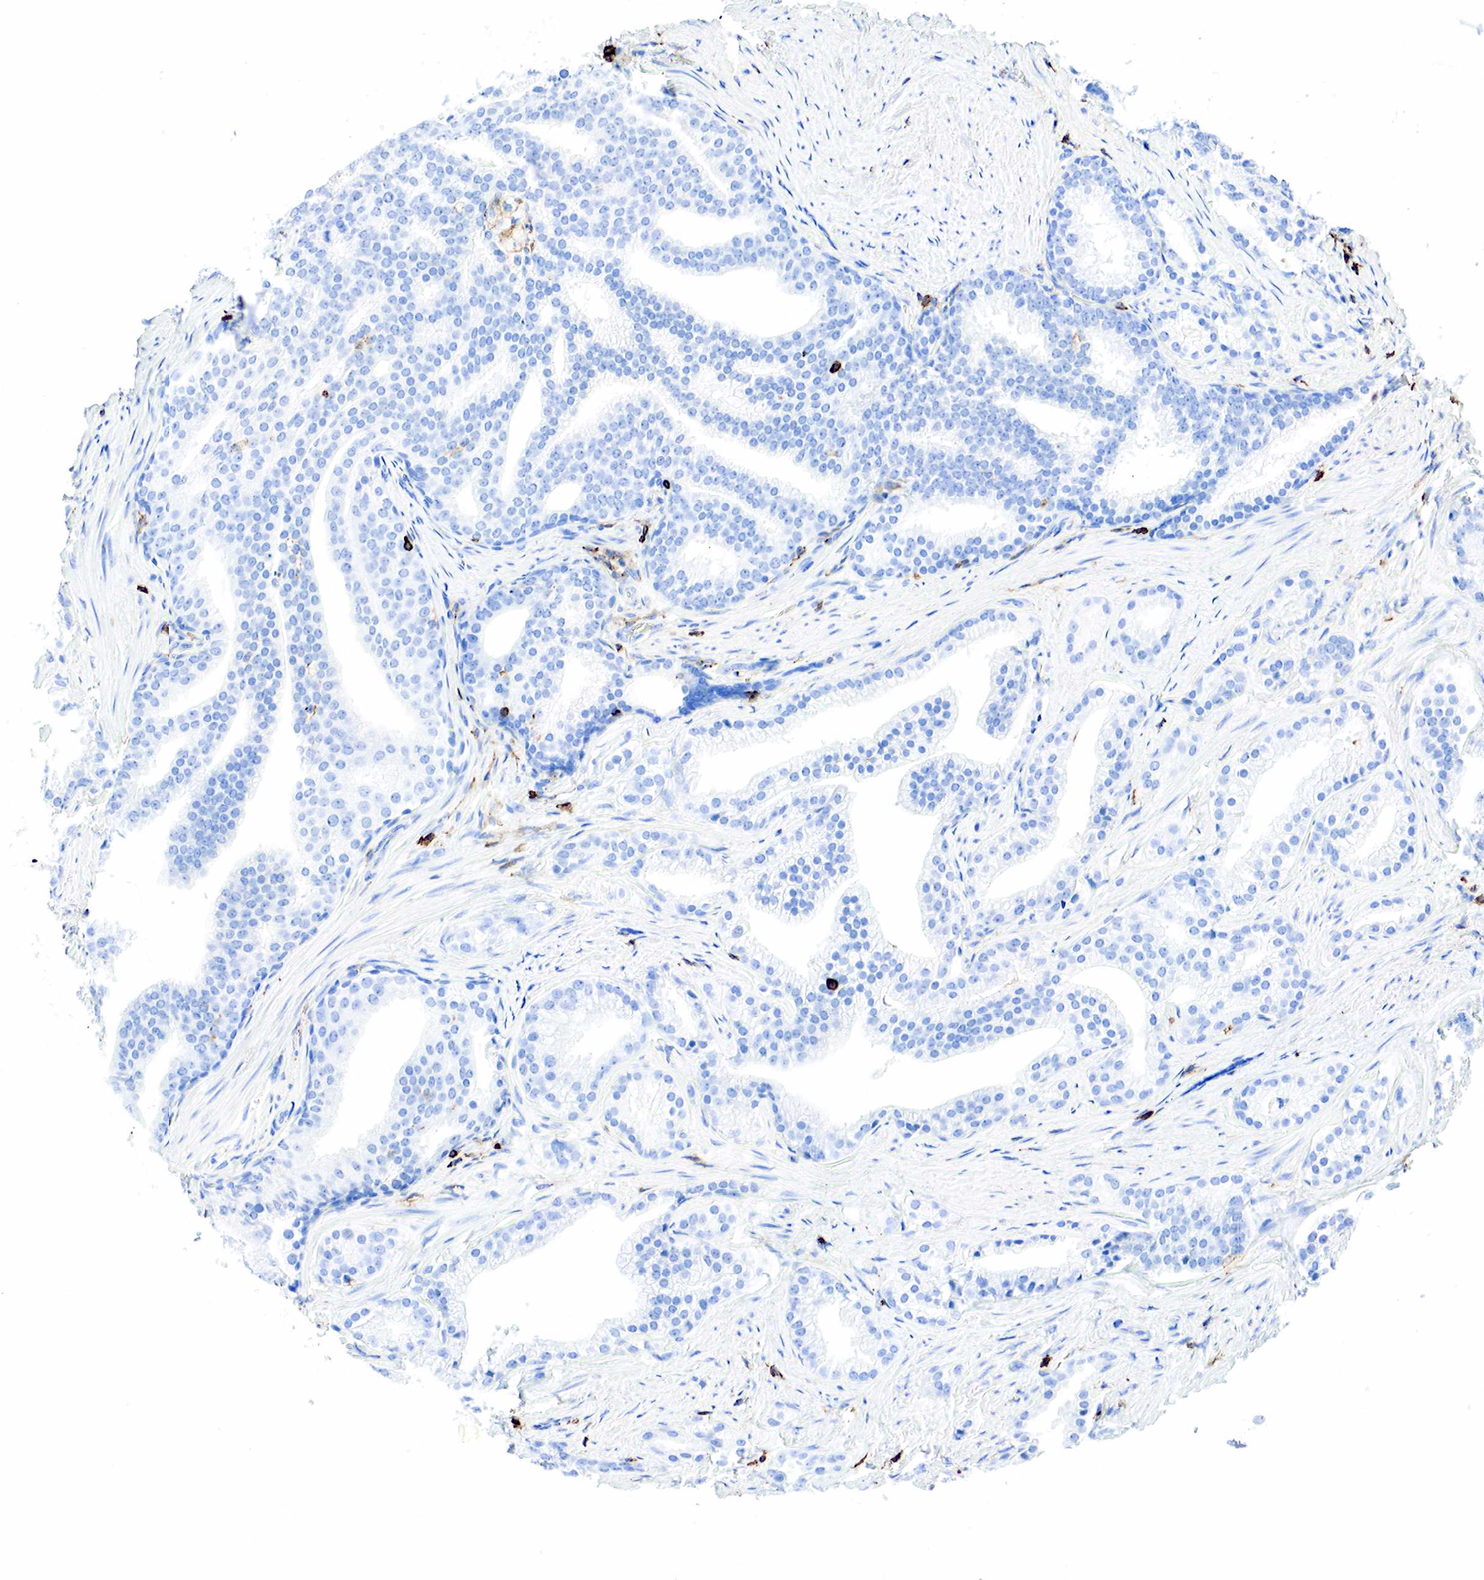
{"staining": {"intensity": "negative", "quantity": "none", "location": "none"}, "tissue": "prostate cancer", "cell_type": "Tumor cells", "image_type": "cancer", "snomed": [{"axis": "morphology", "description": "Adenocarcinoma, Low grade"}, {"axis": "topography", "description": "Prostate"}], "caption": "Immunohistochemistry photomicrograph of neoplastic tissue: human adenocarcinoma (low-grade) (prostate) stained with DAB (3,3'-diaminobenzidine) exhibits no significant protein positivity in tumor cells.", "gene": "PTPRC", "patient": {"sex": "male", "age": 71}}